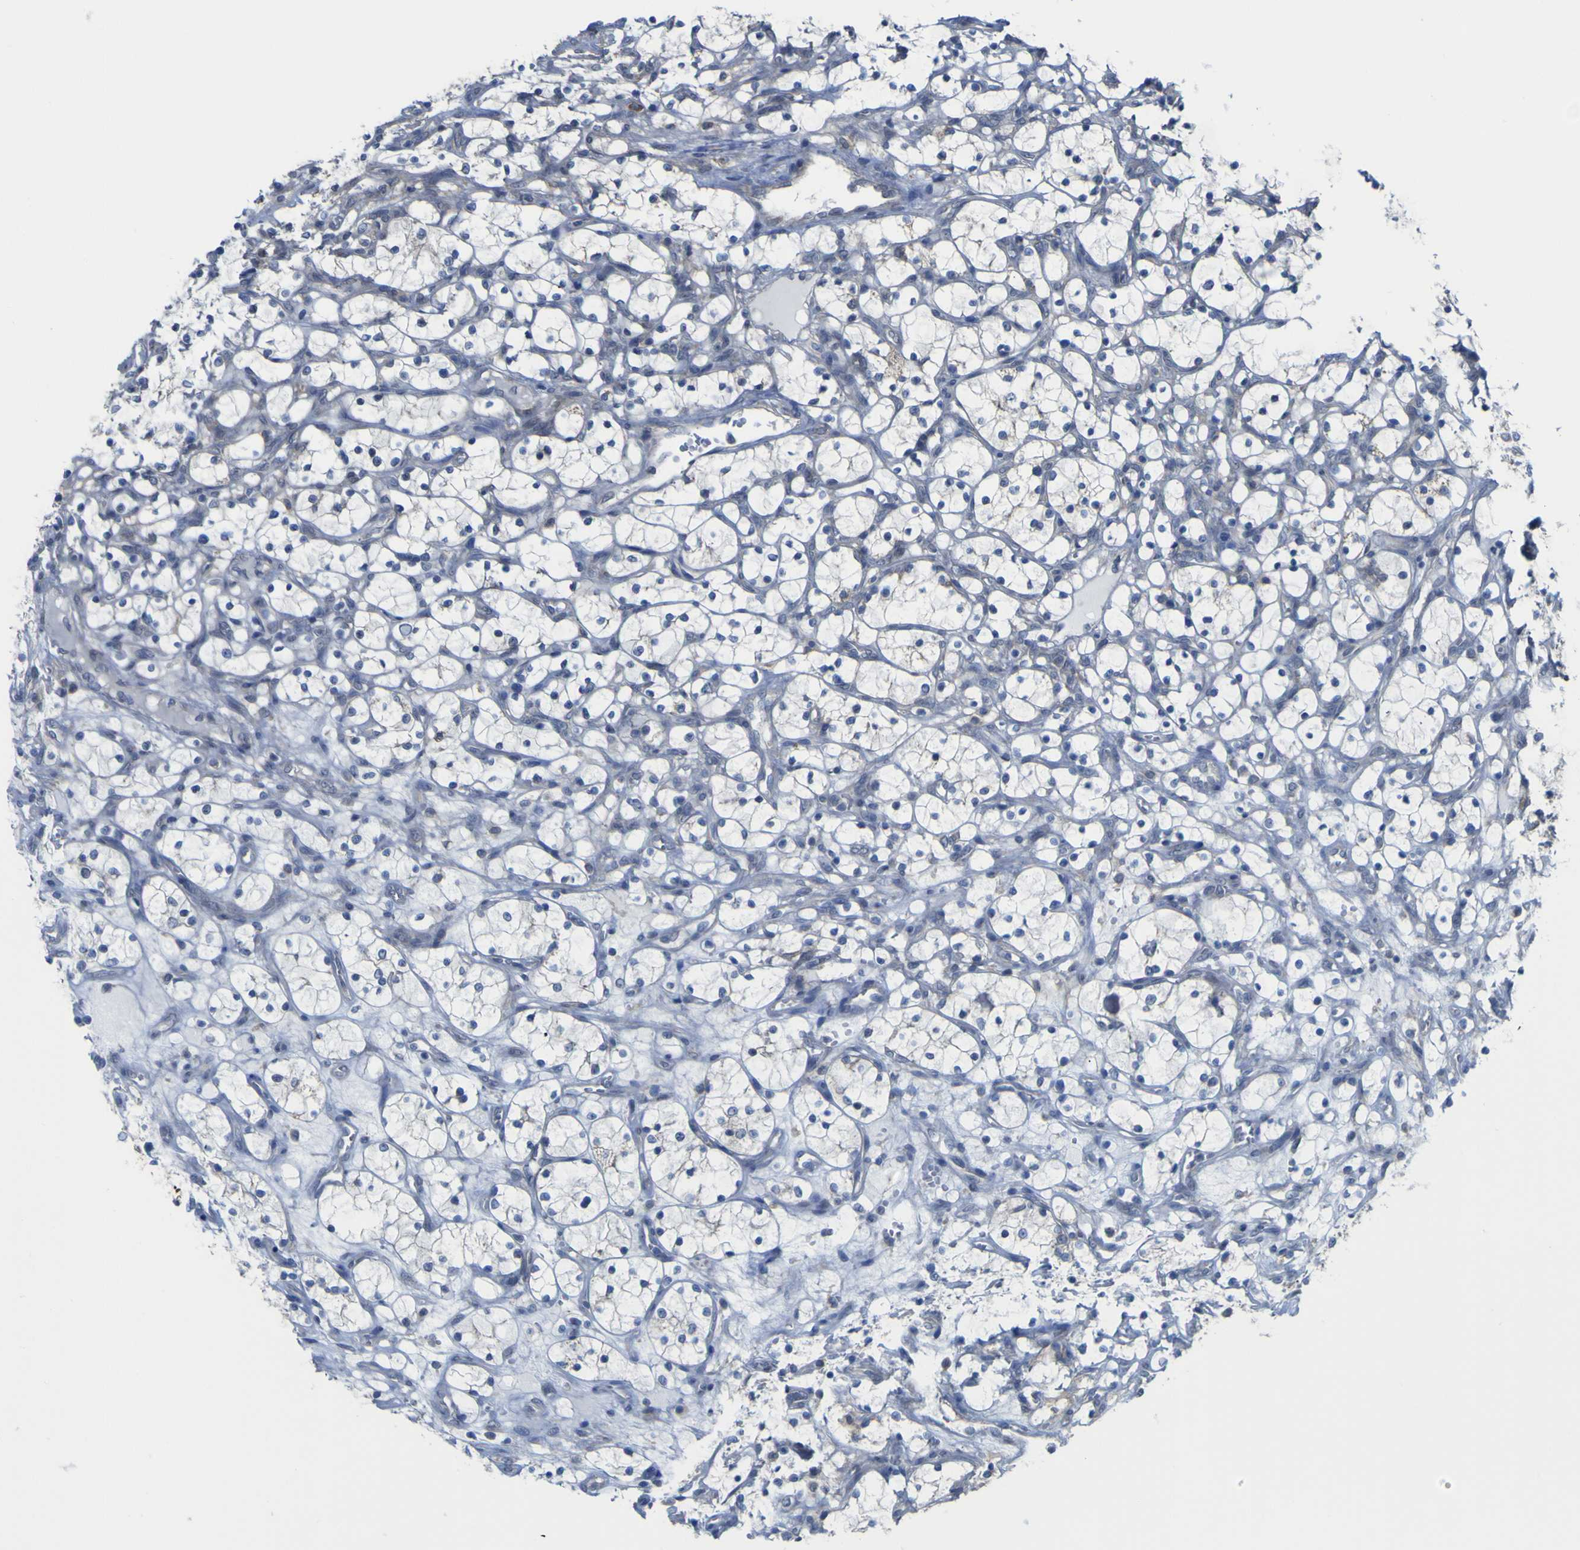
{"staining": {"intensity": "negative", "quantity": "none", "location": "none"}, "tissue": "renal cancer", "cell_type": "Tumor cells", "image_type": "cancer", "snomed": [{"axis": "morphology", "description": "Adenocarcinoma, NOS"}, {"axis": "topography", "description": "Kidney"}], "caption": "IHC micrograph of neoplastic tissue: renal cancer stained with DAB (3,3'-diaminobenzidine) demonstrates no significant protein positivity in tumor cells. (DAB immunohistochemistry (IHC) visualized using brightfield microscopy, high magnification).", "gene": "TNFRSF11A", "patient": {"sex": "female", "age": 69}}